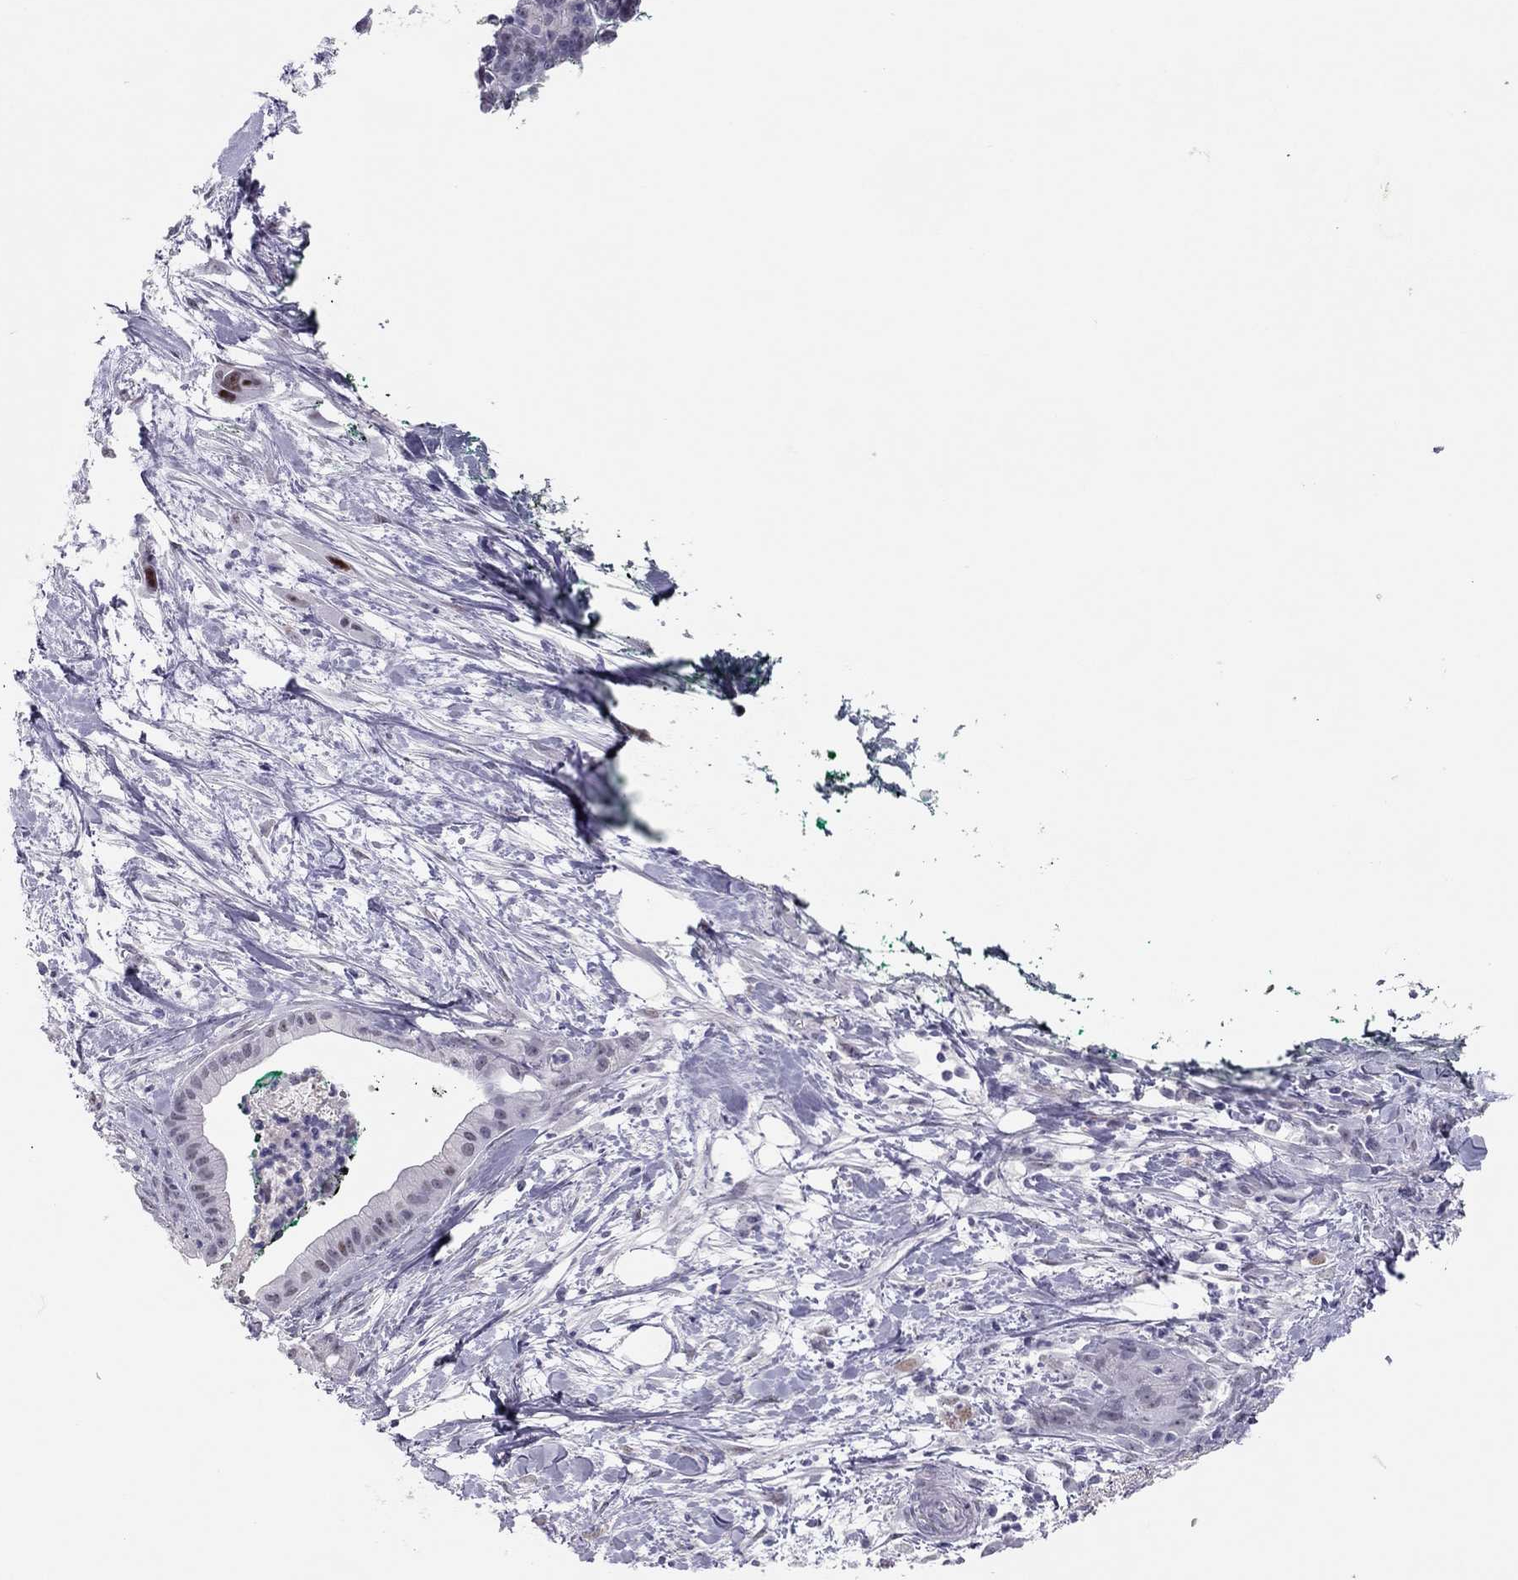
{"staining": {"intensity": "negative", "quantity": "none", "location": "none"}, "tissue": "pancreatic cancer", "cell_type": "Tumor cells", "image_type": "cancer", "snomed": [{"axis": "morphology", "description": "Normal tissue, NOS"}, {"axis": "morphology", "description": "Adenocarcinoma, NOS"}, {"axis": "topography", "description": "Lymph node"}, {"axis": "topography", "description": "Pancreas"}], "caption": "Immunohistochemistry (IHC) of pancreatic cancer demonstrates no staining in tumor cells.", "gene": "PHOX2A", "patient": {"sex": "female", "age": 58}}